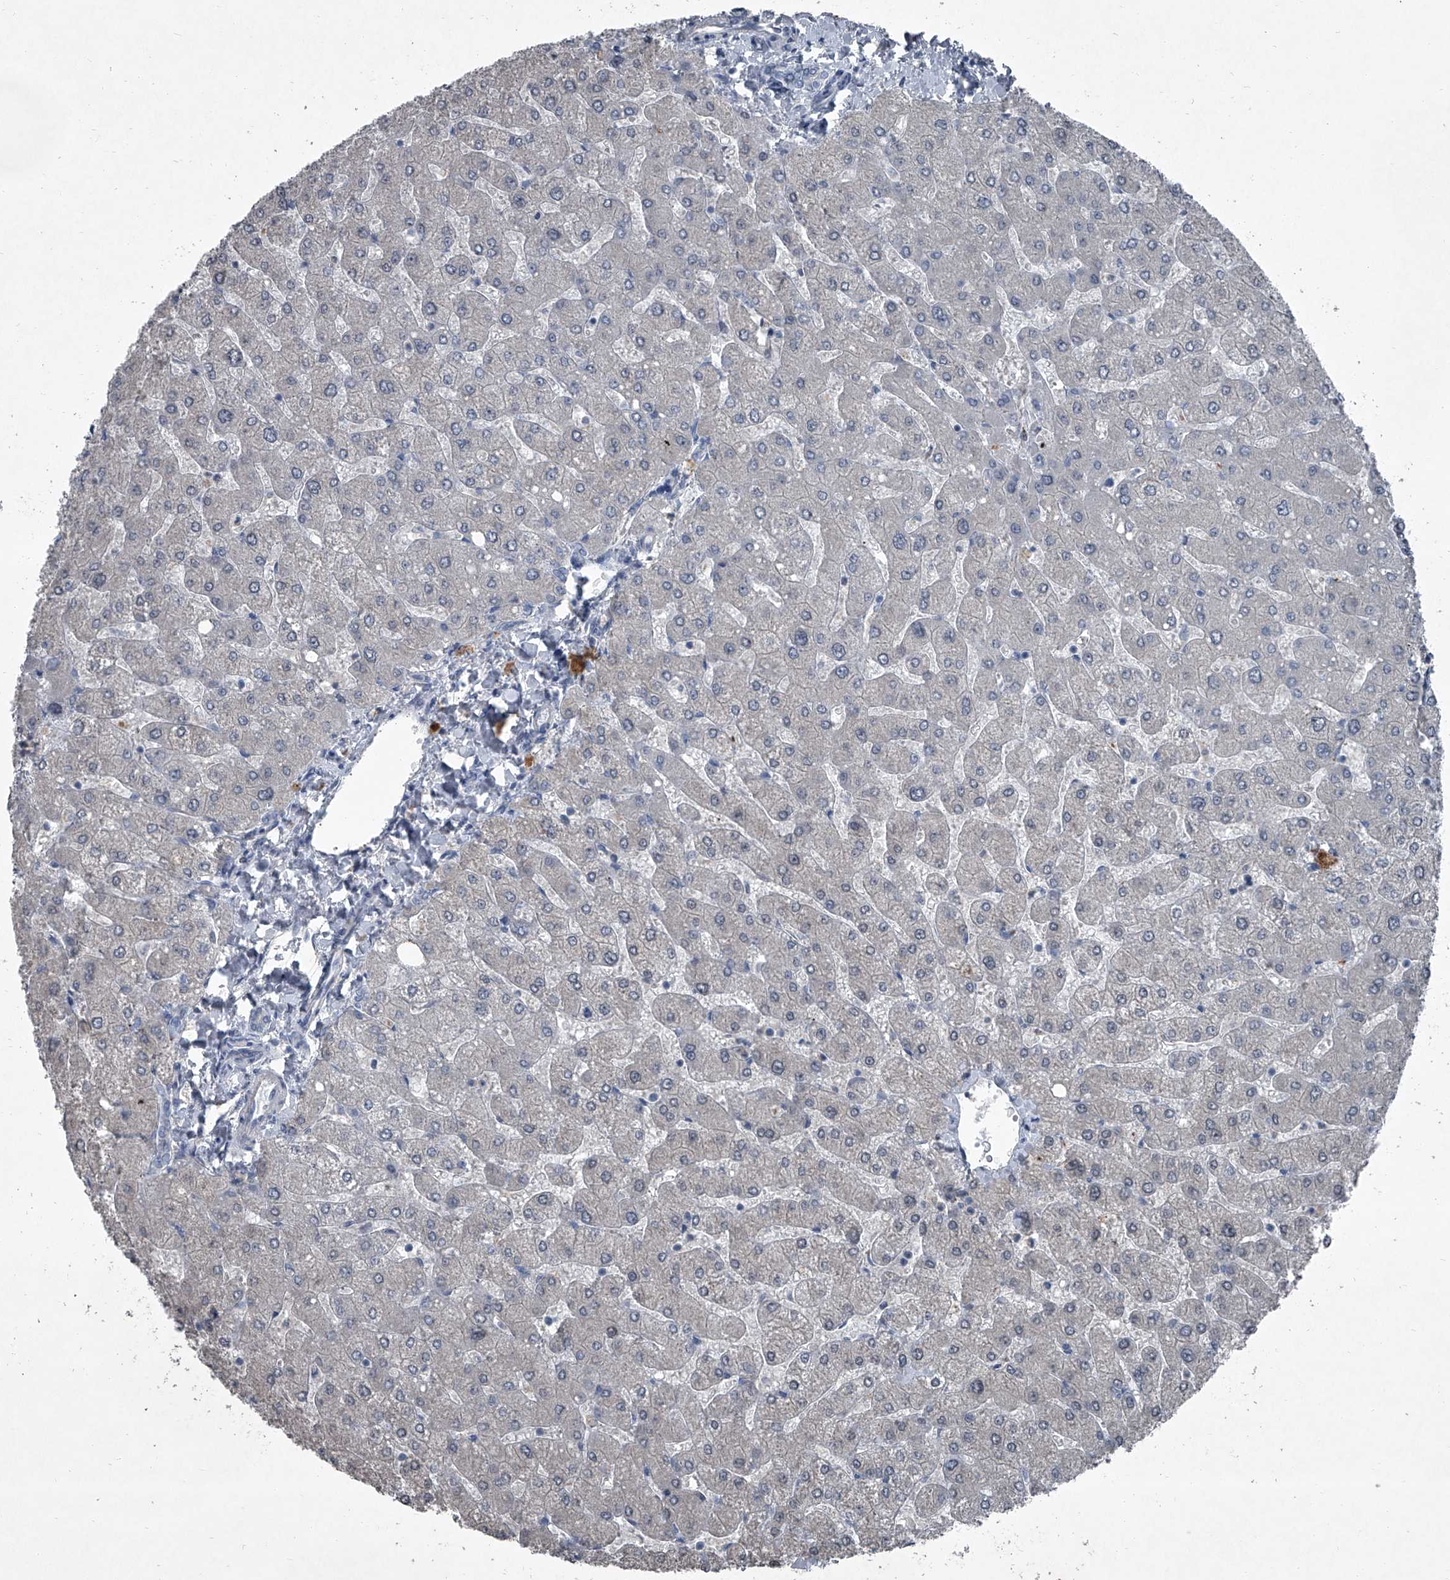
{"staining": {"intensity": "negative", "quantity": "none", "location": "none"}, "tissue": "liver", "cell_type": "Cholangiocytes", "image_type": "normal", "snomed": [{"axis": "morphology", "description": "Normal tissue, NOS"}, {"axis": "topography", "description": "Liver"}], "caption": "The immunohistochemistry (IHC) photomicrograph has no significant staining in cholangiocytes of liver.", "gene": "HEPHL1", "patient": {"sex": "male", "age": 55}}